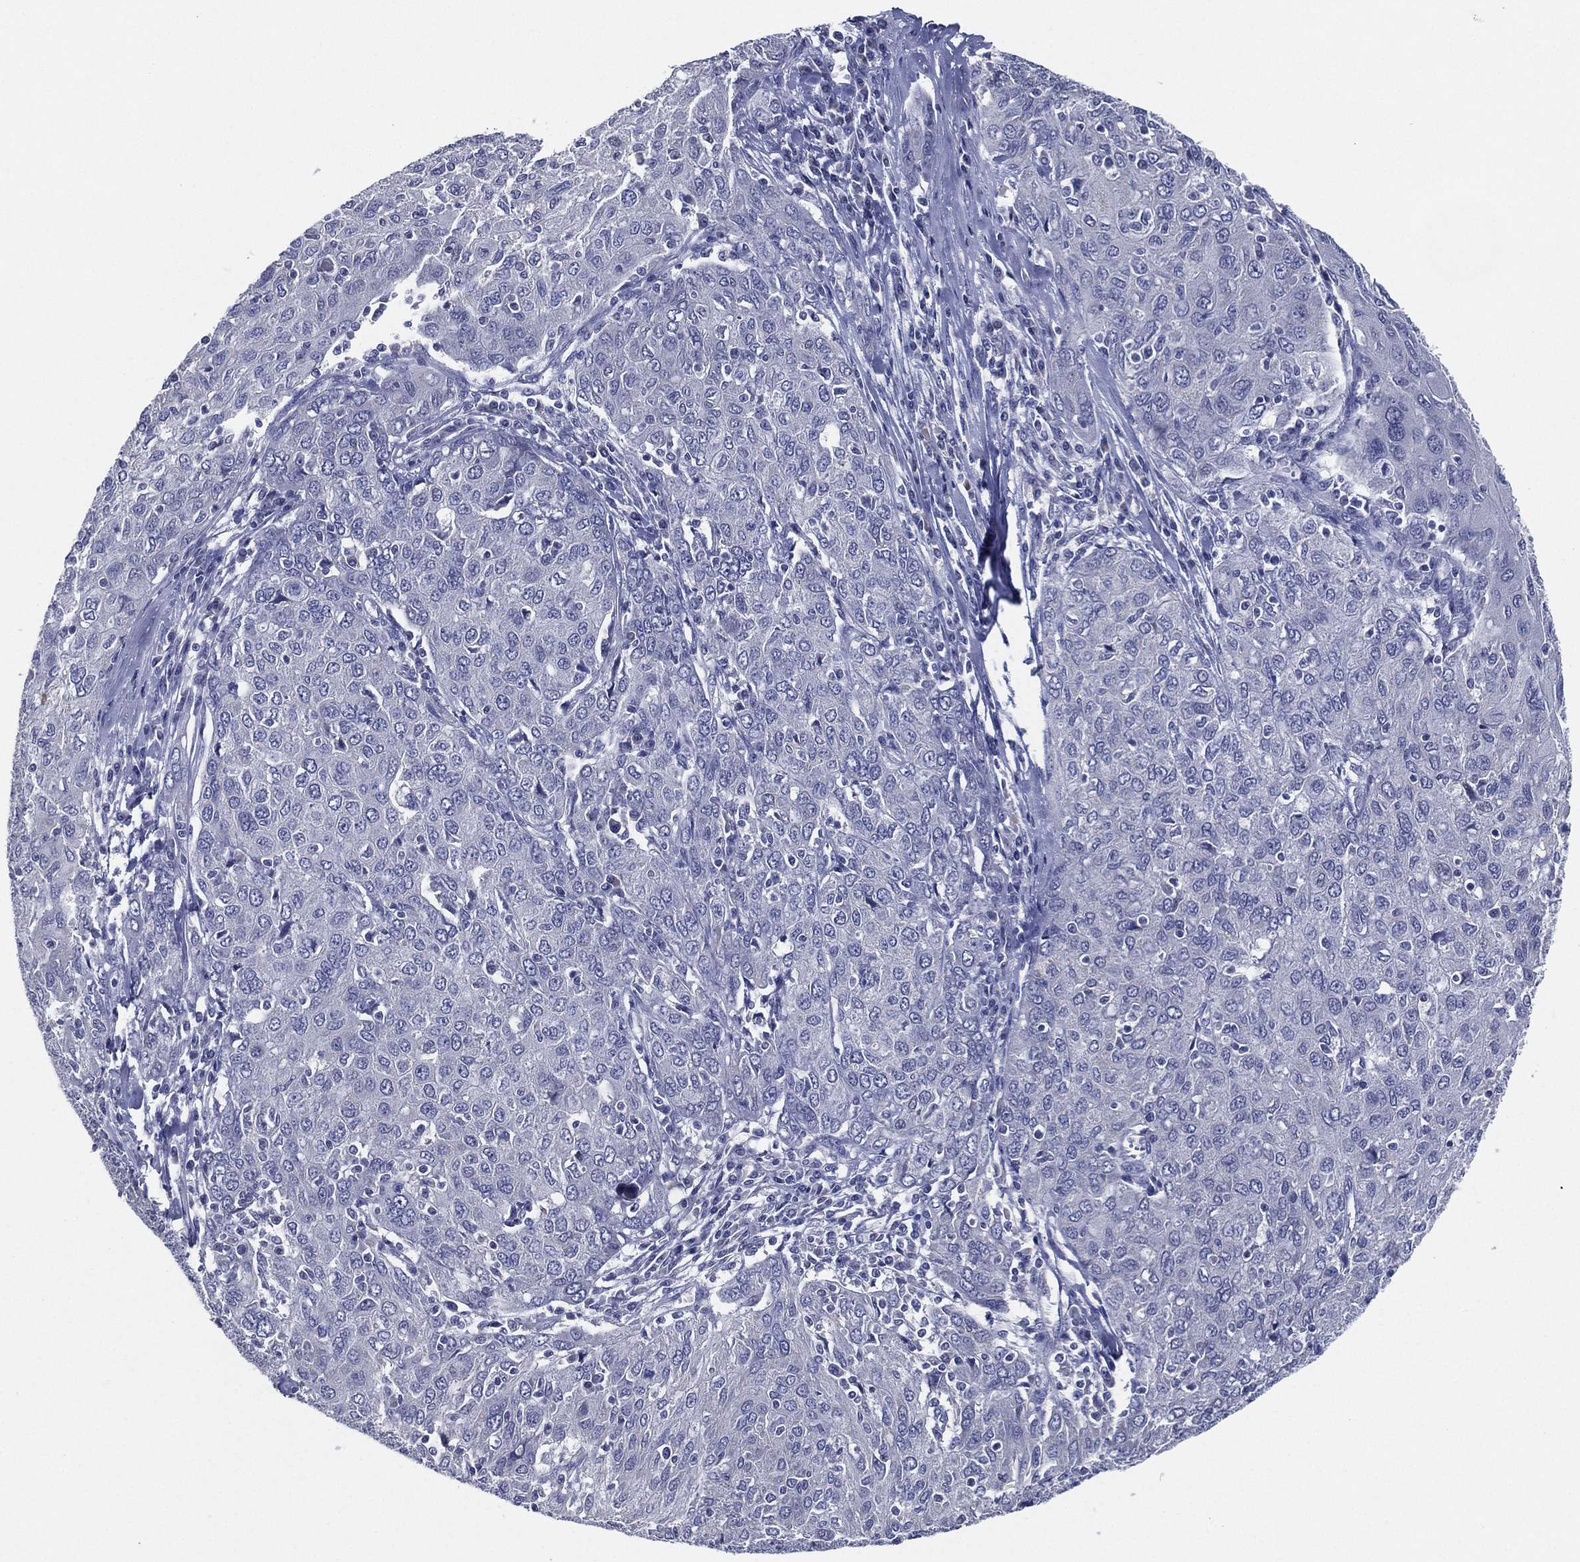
{"staining": {"intensity": "negative", "quantity": "none", "location": "none"}, "tissue": "ovarian cancer", "cell_type": "Tumor cells", "image_type": "cancer", "snomed": [{"axis": "morphology", "description": "Carcinoma, endometroid"}, {"axis": "topography", "description": "Ovary"}], "caption": "High magnification brightfield microscopy of ovarian endometroid carcinoma stained with DAB (3,3'-diaminobenzidine) (brown) and counterstained with hematoxylin (blue): tumor cells show no significant staining.", "gene": "SLC13A4", "patient": {"sex": "female", "age": 50}}